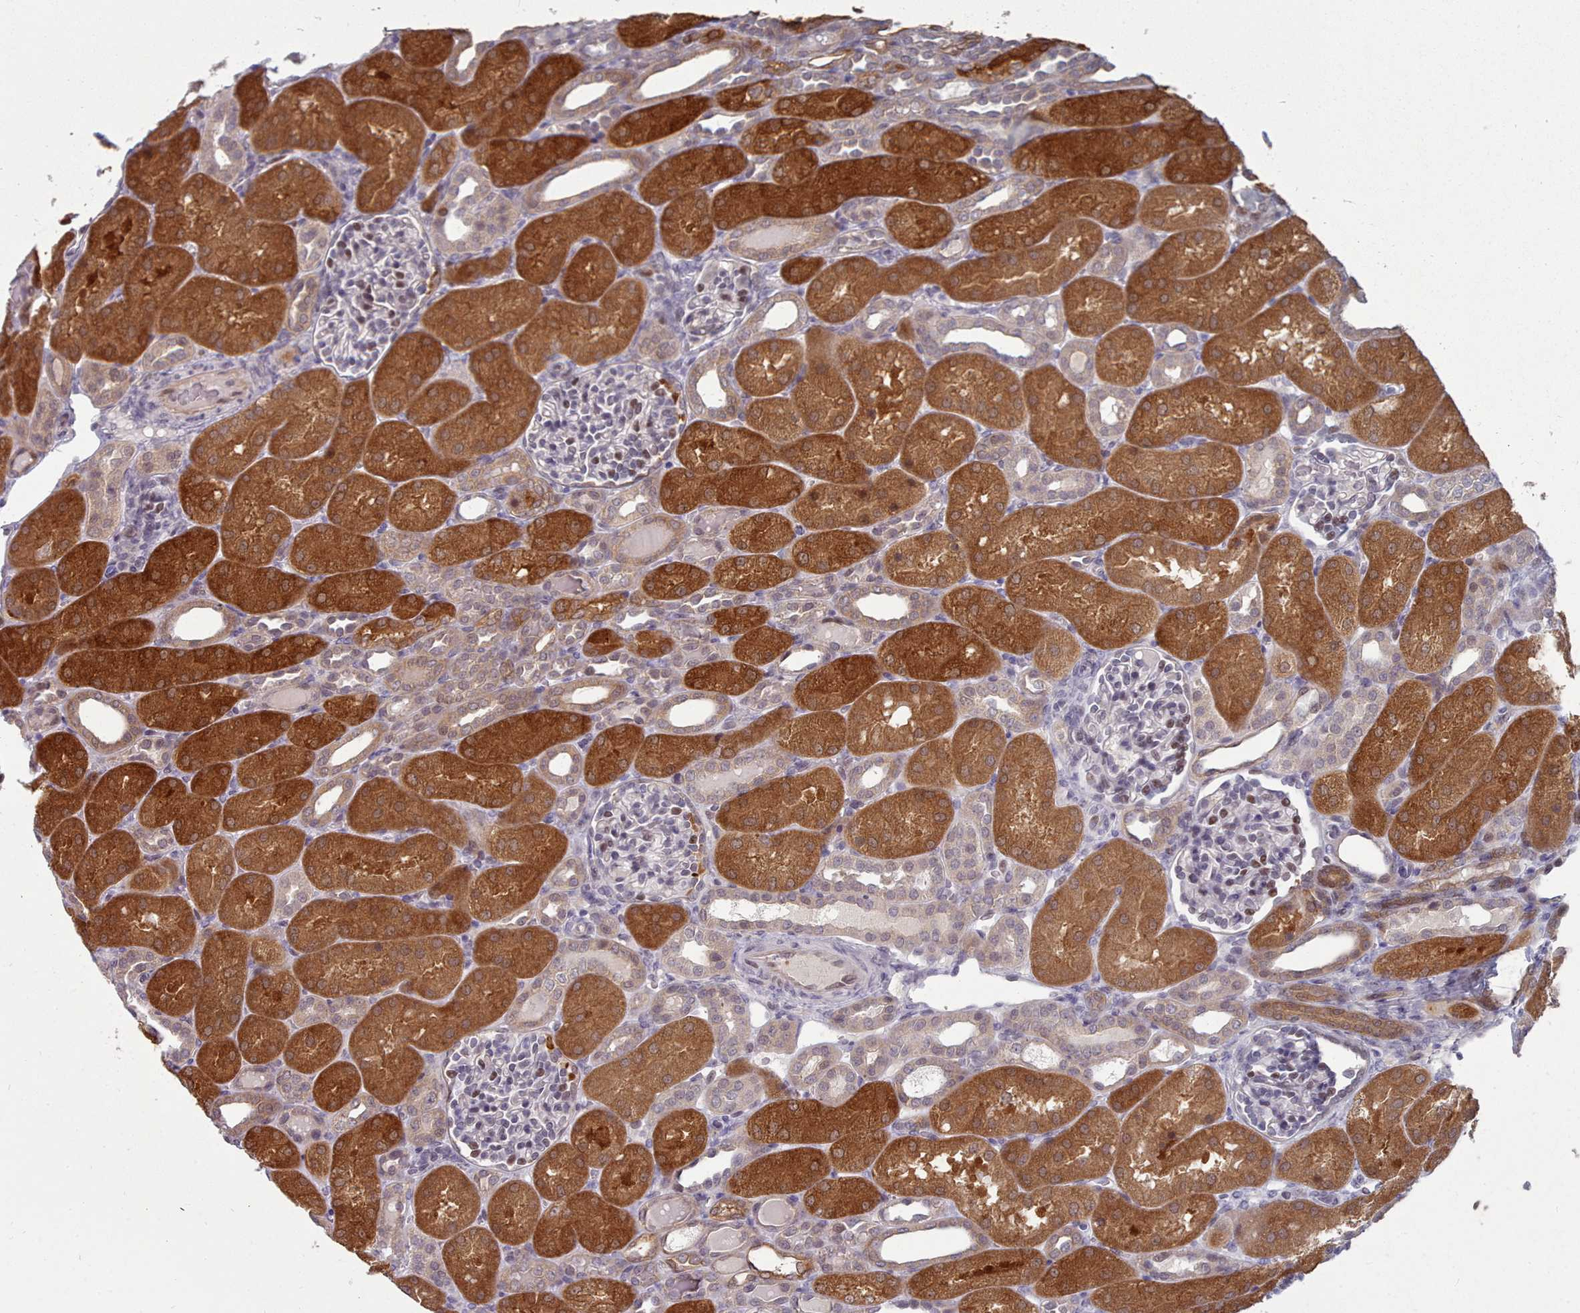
{"staining": {"intensity": "moderate", "quantity": "<25%", "location": "nuclear"}, "tissue": "kidney", "cell_type": "Cells in glomeruli", "image_type": "normal", "snomed": [{"axis": "morphology", "description": "Normal tissue, NOS"}, {"axis": "topography", "description": "Kidney"}], "caption": "This micrograph exhibits immunohistochemistry (IHC) staining of benign kidney, with low moderate nuclear staining in approximately <25% of cells in glomeruli.", "gene": "GINS1", "patient": {"sex": "male", "age": 1}}